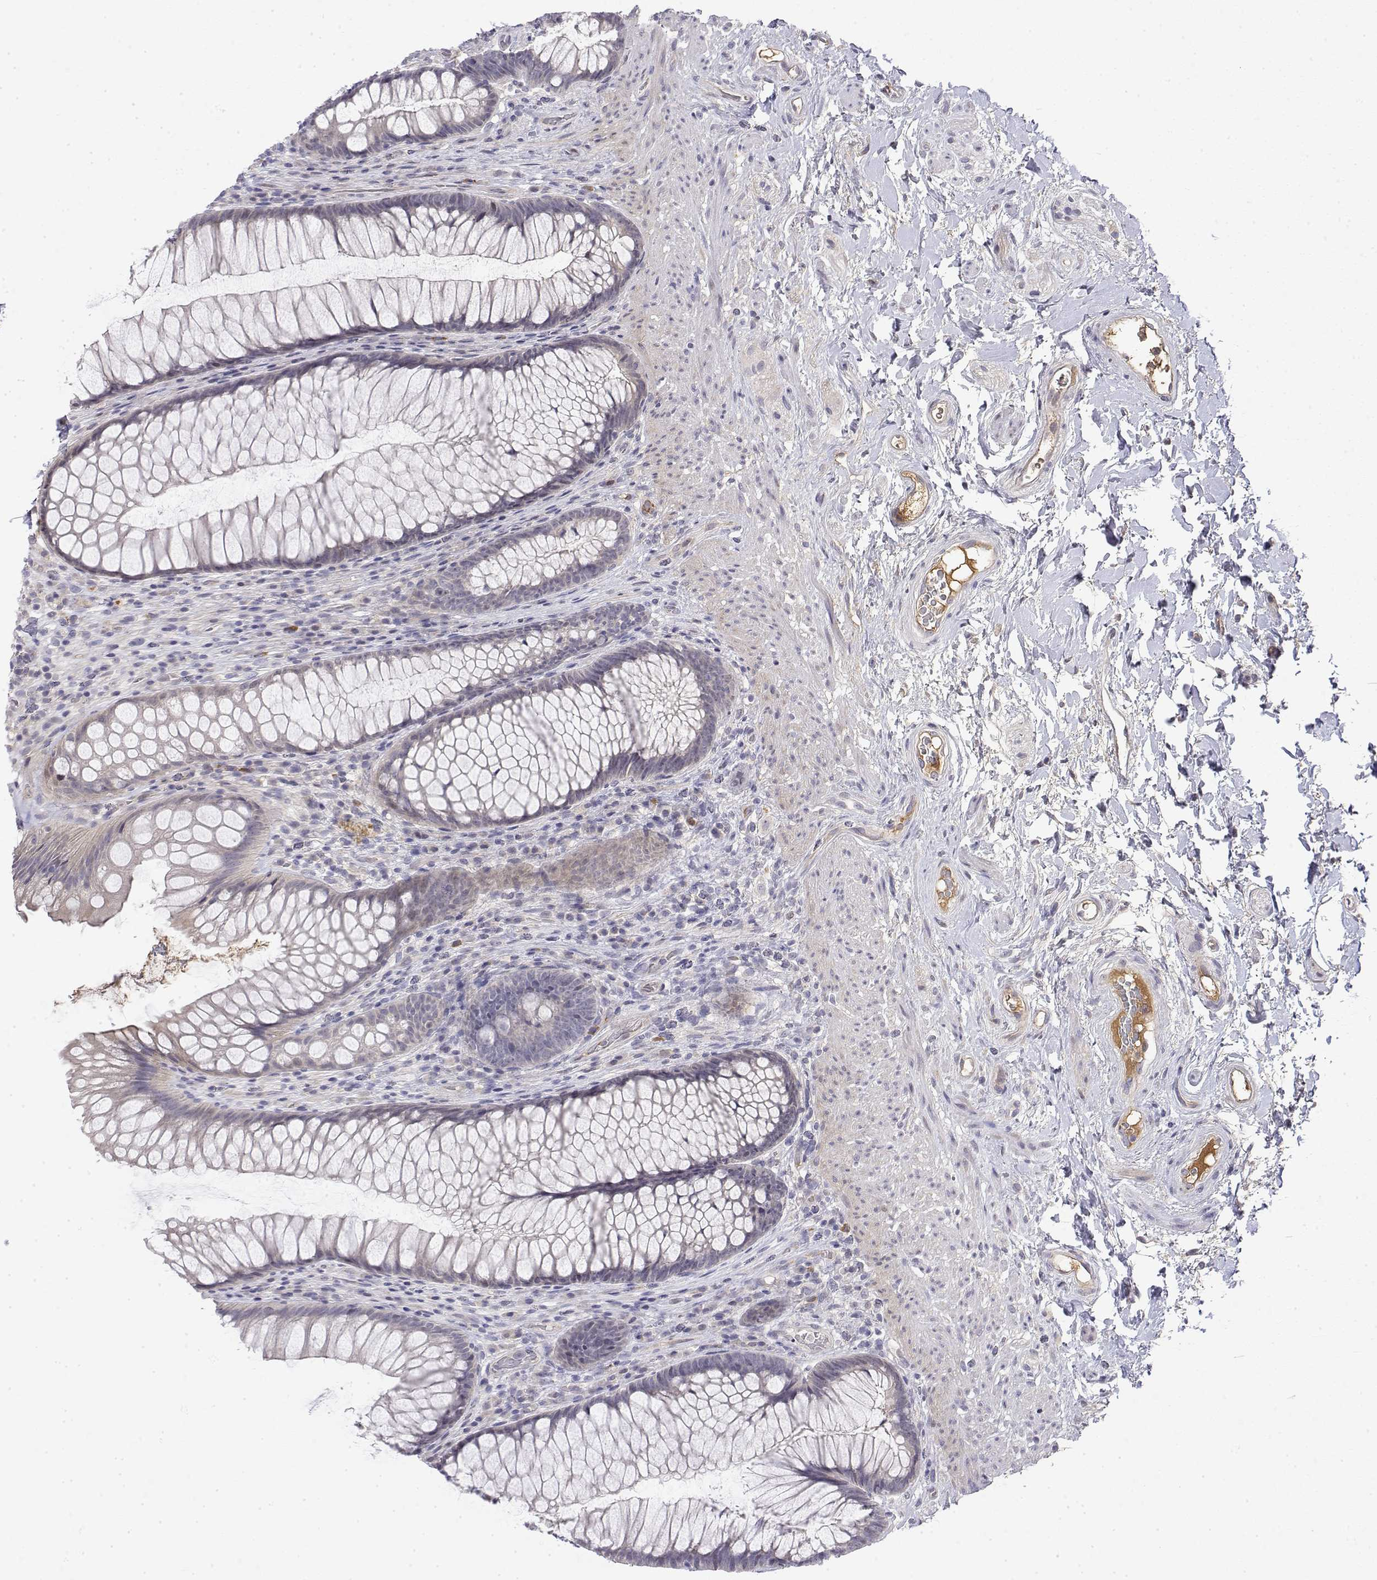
{"staining": {"intensity": "negative", "quantity": "none", "location": "none"}, "tissue": "rectum", "cell_type": "Glandular cells", "image_type": "normal", "snomed": [{"axis": "morphology", "description": "Normal tissue, NOS"}, {"axis": "topography", "description": "Smooth muscle"}, {"axis": "topography", "description": "Rectum"}], "caption": "High power microscopy micrograph of an immunohistochemistry (IHC) micrograph of benign rectum, revealing no significant staining in glandular cells. Brightfield microscopy of immunohistochemistry (IHC) stained with DAB (brown) and hematoxylin (blue), captured at high magnification.", "gene": "IGFBP4", "patient": {"sex": "male", "age": 53}}